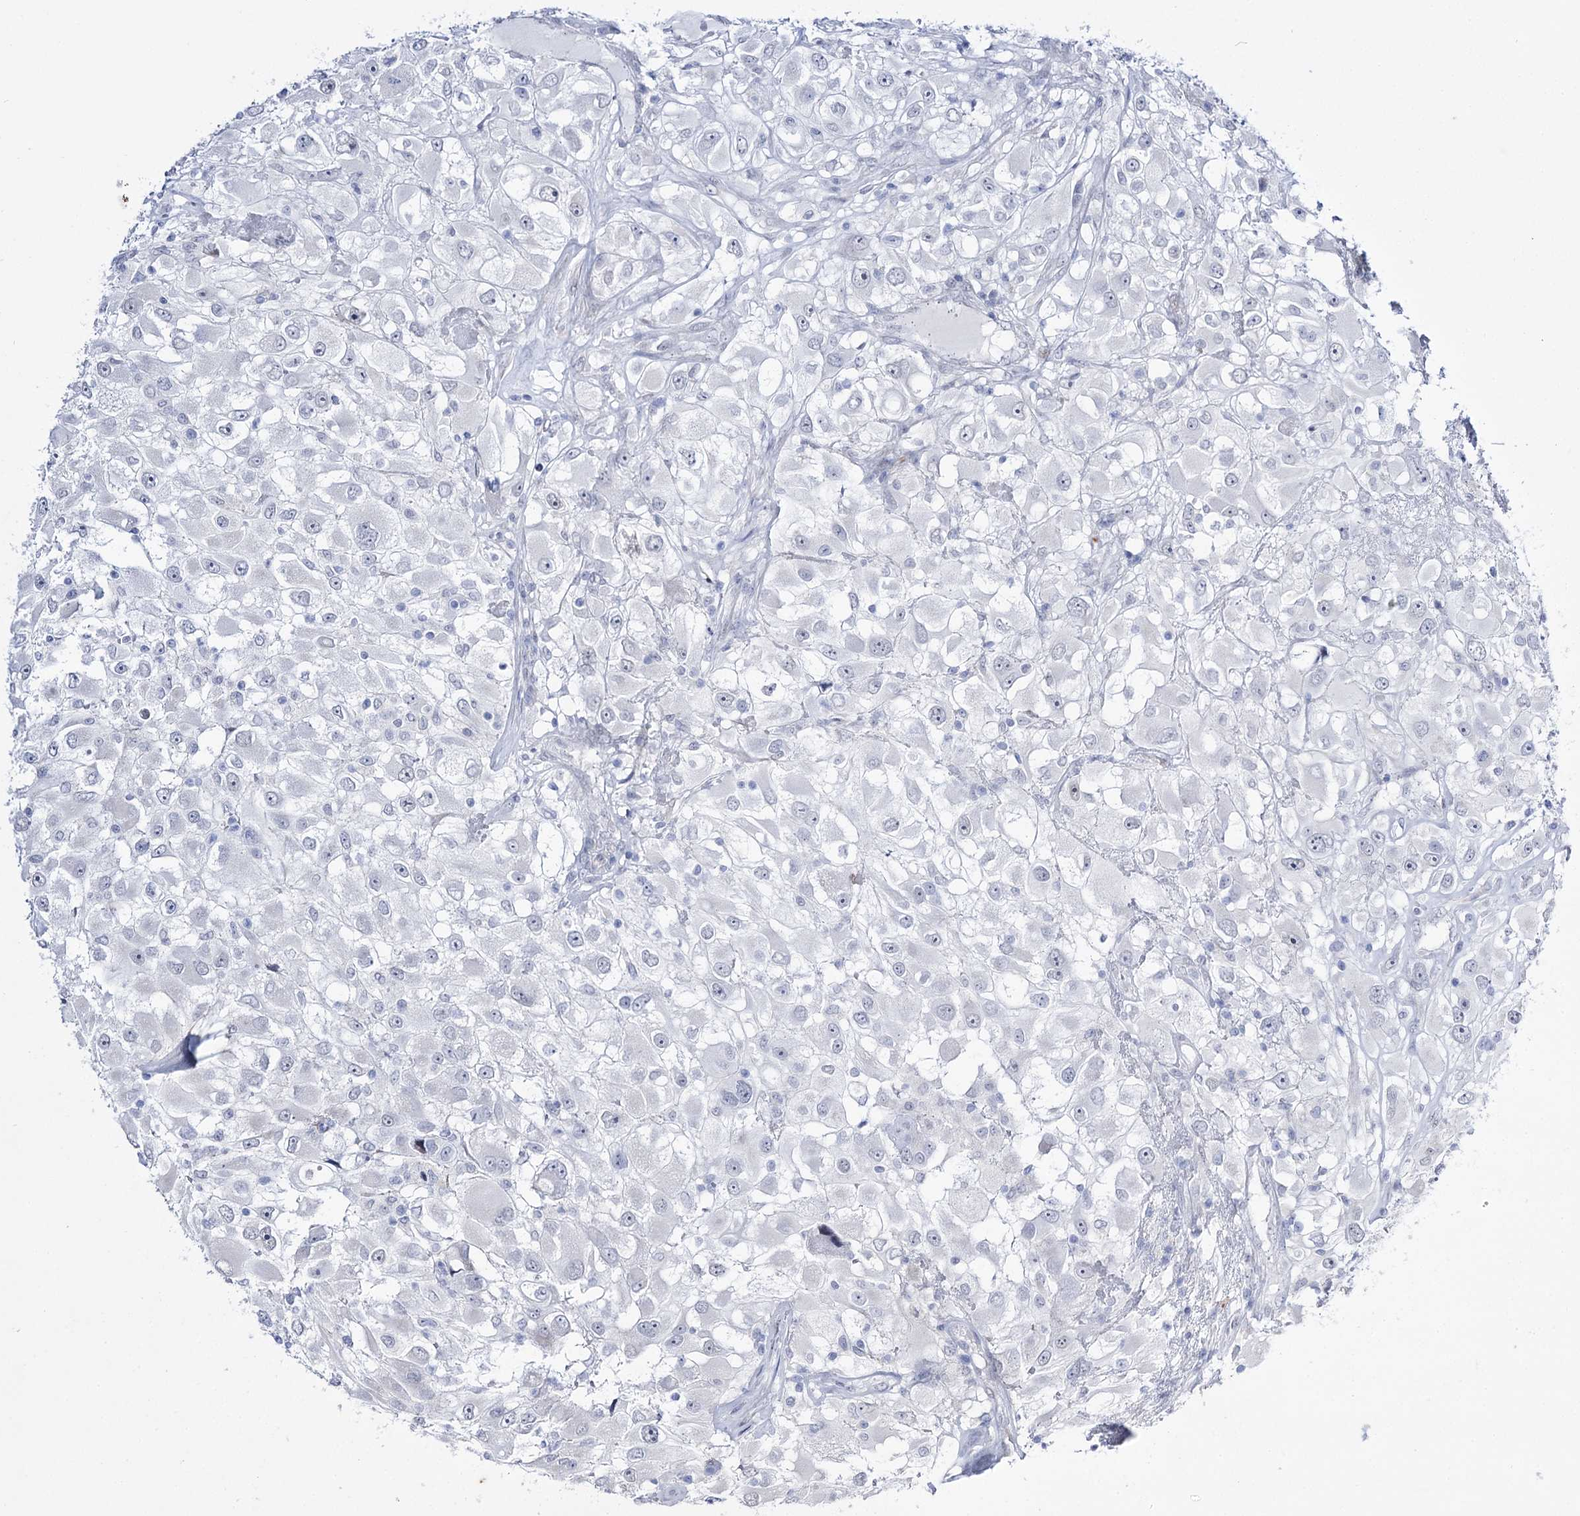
{"staining": {"intensity": "negative", "quantity": "none", "location": "none"}, "tissue": "renal cancer", "cell_type": "Tumor cells", "image_type": "cancer", "snomed": [{"axis": "morphology", "description": "Adenocarcinoma, NOS"}, {"axis": "topography", "description": "Kidney"}], "caption": "There is no significant positivity in tumor cells of adenocarcinoma (renal). (DAB IHC, high magnification).", "gene": "RBM15B", "patient": {"sex": "female", "age": 52}}